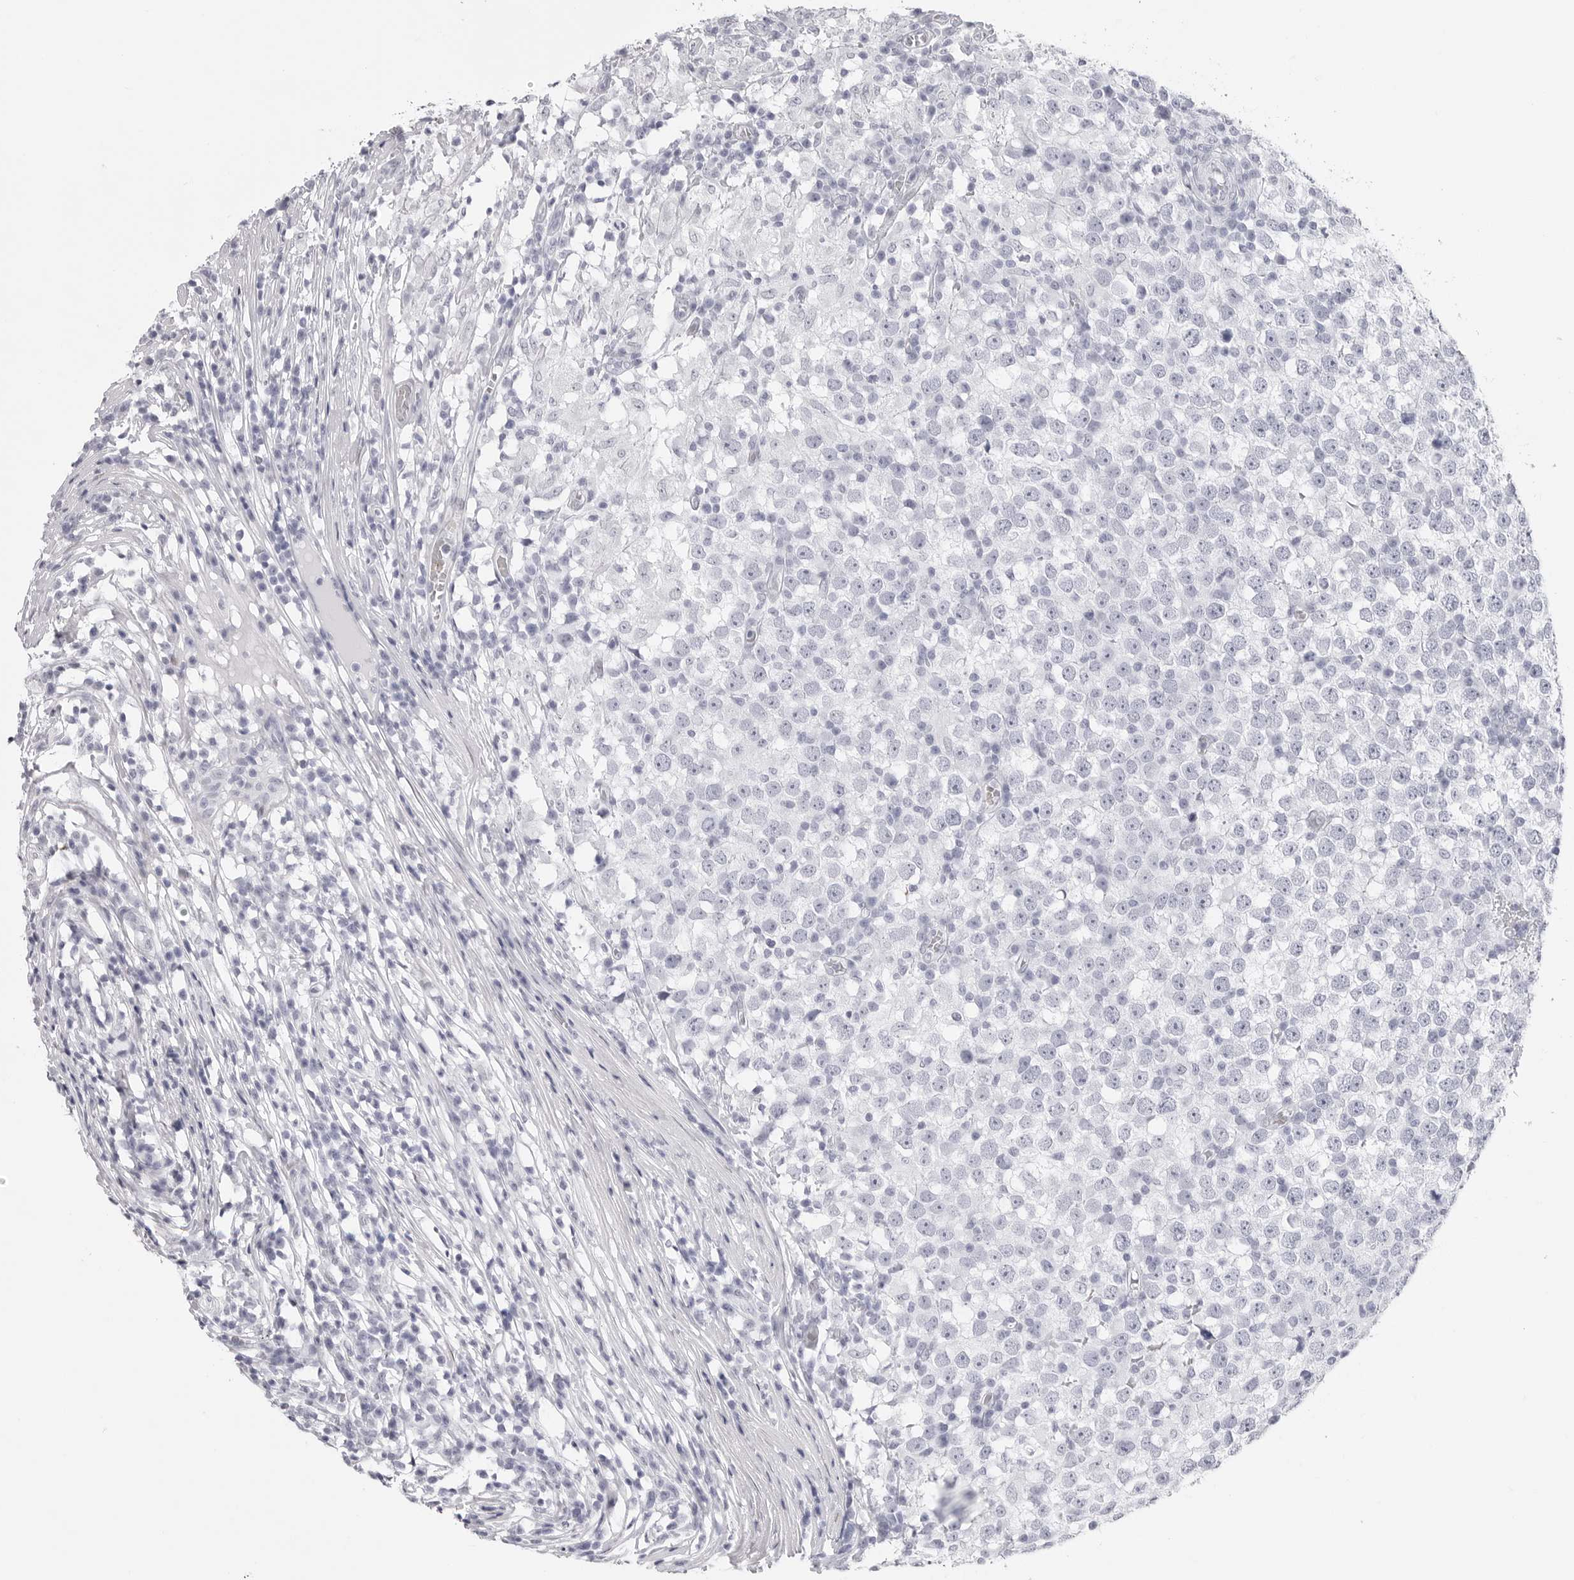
{"staining": {"intensity": "negative", "quantity": "none", "location": "none"}, "tissue": "testis cancer", "cell_type": "Tumor cells", "image_type": "cancer", "snomed": [{"axis": "morphology", "description": "Seminoma, NOS"}, {"axis": "topography", "description": "Testis"}], "caption": "A high-resolution histopathology image shows IHC staining of testis cancer, which demonstrates no significant expression in tumor cells.", "gene": "TSSK1B", "patient": {"sex": "male", "age": 65}}